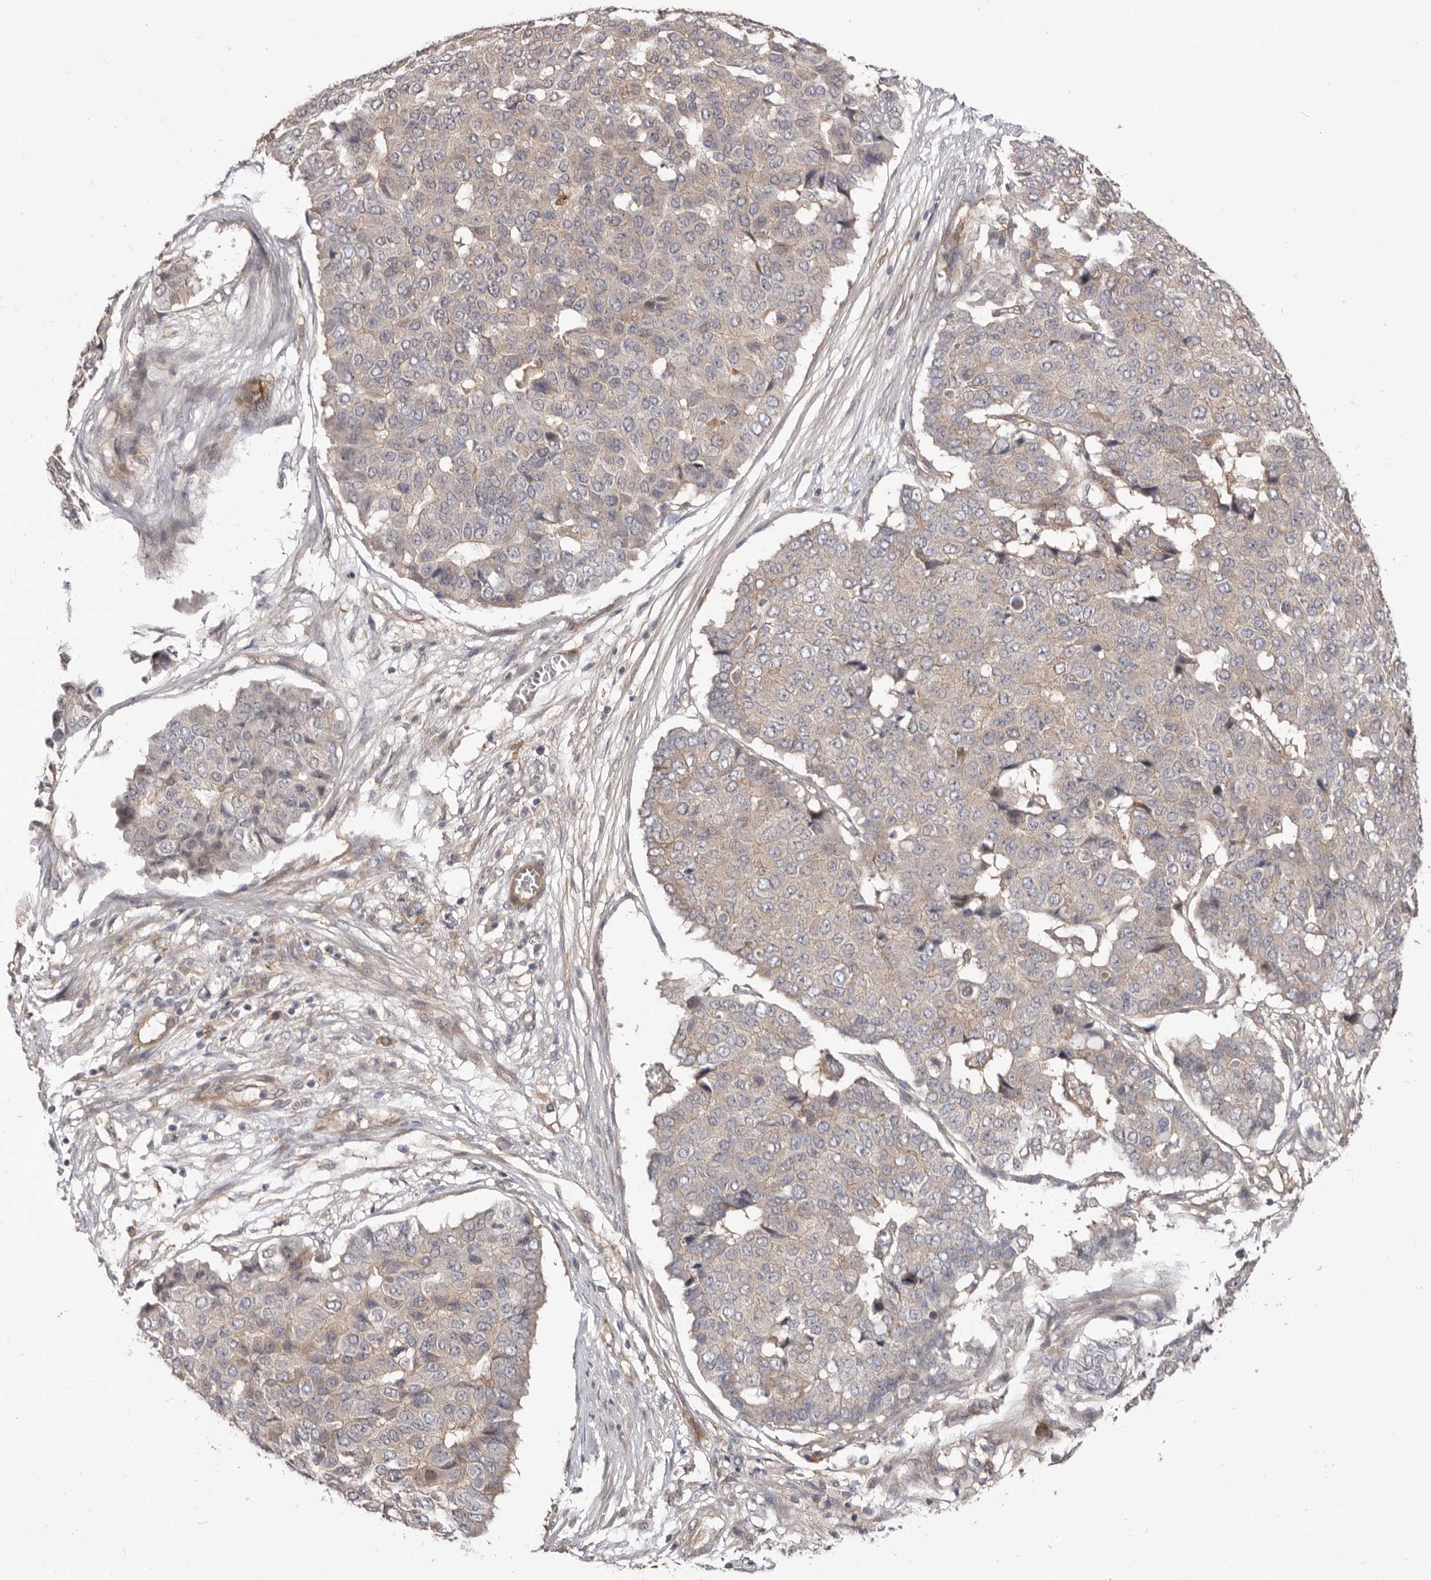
{"staining": {"intensity": "weak", "quantity": "<25%", "location": "cytoplasmic/membranous"}, "tissue": "pancreatic cancer", "cell_type": "Tumor cells", "image_type": "cancer", "snomed": [{"axis": "morphology", "description": "Adenocarcinoma, NOS"}, {"axis": "topography", "description": "Pancreas"}], "caption": "The immunohistochemistry (IHC) micrograph has no significant staining in tumor cells of pancreatic adenocarcinoma tissue. Nuclei are stained in blue.", "gene": "GPATCH4", "patient": {"sex": "male", "age": 50}}